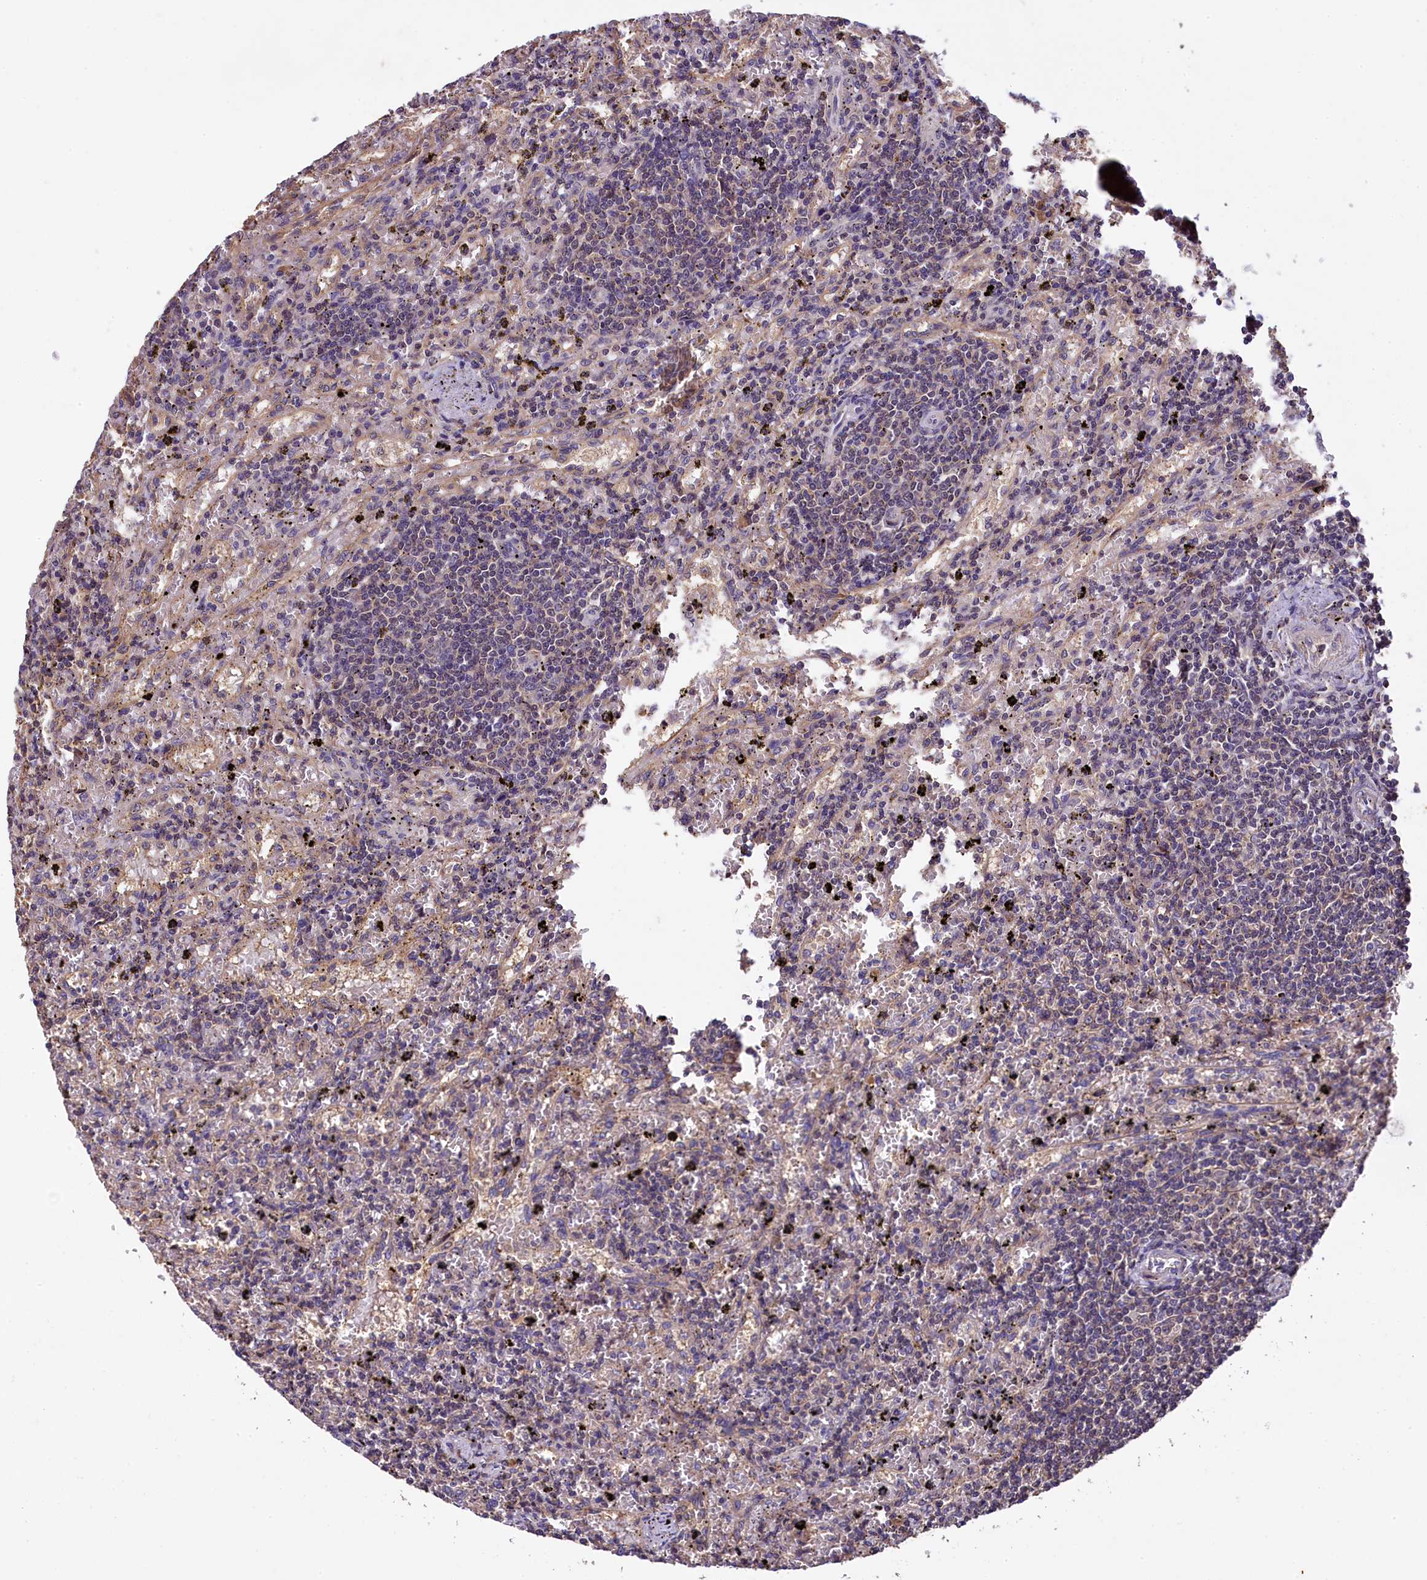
{"staining": {"intensity": "negative", "quantity": "none", "location": "none"}, "tissue": "lymphoma", "cell_type": "Tumor cells", "image_type": "cancer", "snomed": [{"axis": "morphology", "description": "Malignant lymphoma, non-Hodgkin's type, Low grade"}, {"axis": "topography", "description": "Spleen"}], "caption": "Tumor cells are negative for brown protein staining in lymphoma.", "gene": "PLXNB1", "patient": {"sex": "male", "age": 76}}